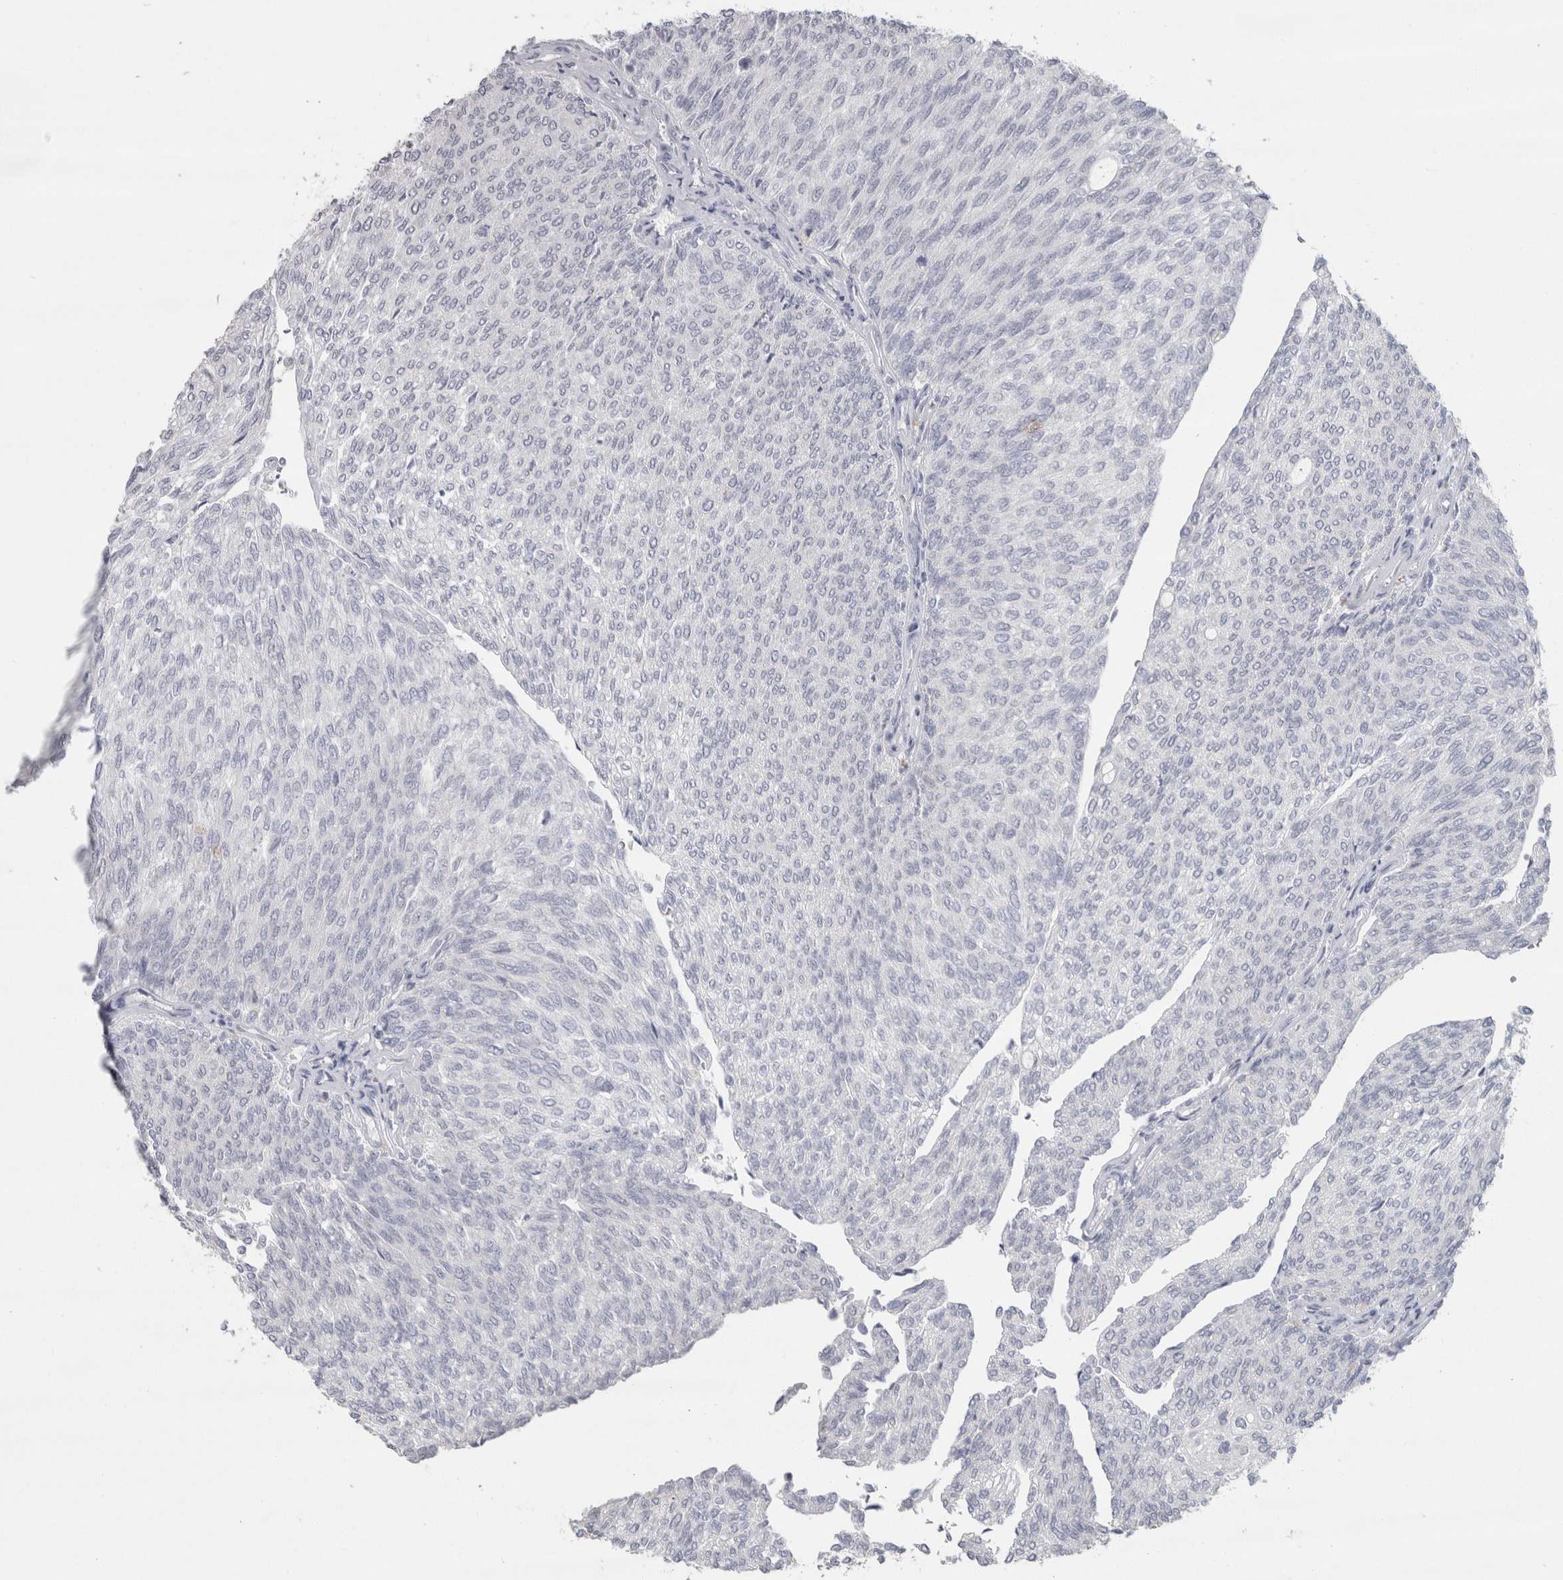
{"staining": {"intensity": "negative", "quantity": "none", "location": "none"}, "tissue": "urothelial cancer", "cell_type": "Tumor cells", "image_type": "cancer", "snomed": [{"axis": "morphology", "description": "Urothelial carcinoma, Low grade"}, {"axis": "topography", "description": "Urinary bladder"}], "caption": "High power microscopy image of an immunohistochemistry image of urothelial carcinoma (low-grade), revealing no significant expression in tumor cells.", "gene": "CDH17", "patient": {"sex": "female", "age": 79}}